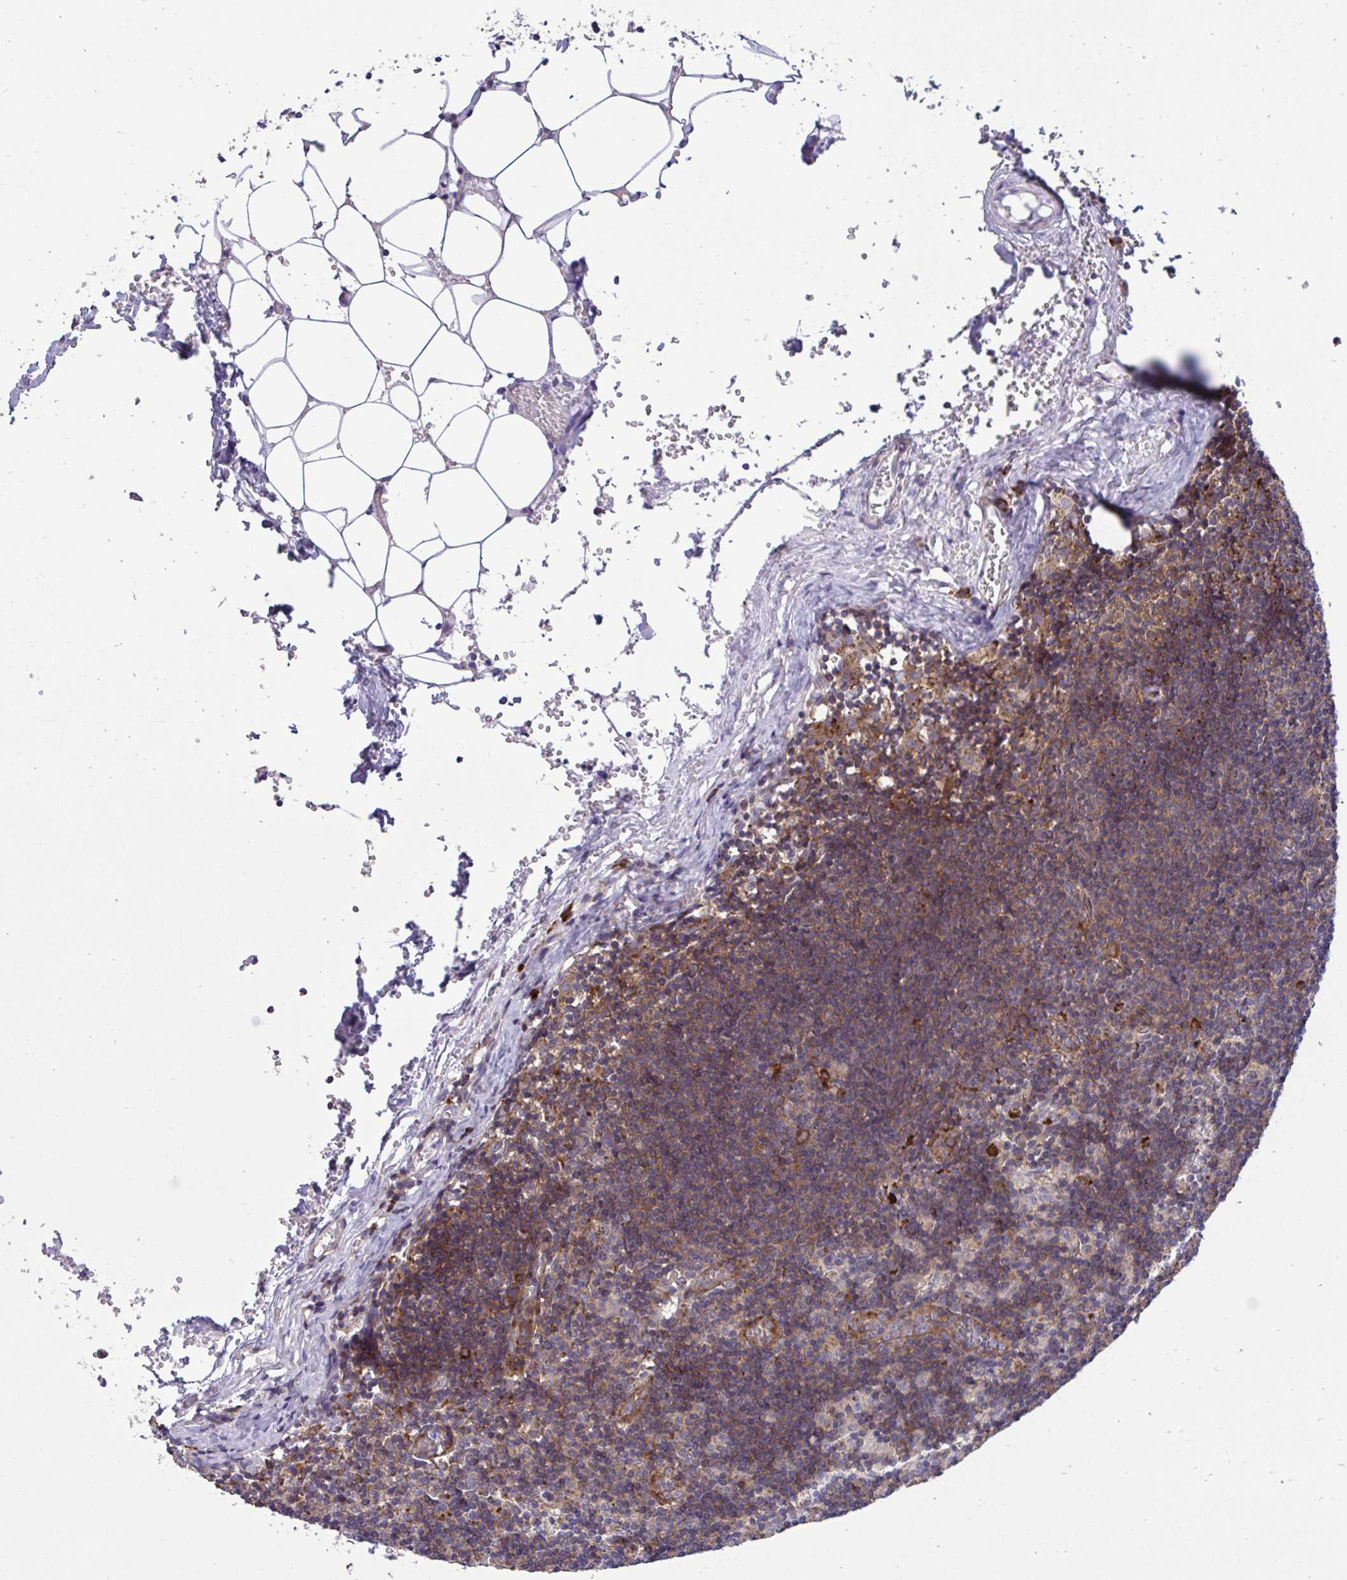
{"staining": {"intensity": "strong", "quantity": "25%-75%", "location": "cytoplasmic/membranous"}, "tissue": "lymph node", "cell_type": "Non-germinal center cells", "image_type": "normal", "snomed": [{"axis": "morphology", "description": "Normal tissue, NOS"}, {"axis": "topography", "description": "Lymph node"}], "caption": "High-magnification brightfield microscopy of benign lymph node stained with DAB (brown) and counterstained with hematoxylin (blue). non-germinal center cells exhibit strong cytoplasmic/membranous positivity is seen in approximately25%-75% of cells.", "gene": "RPS15", "patient": {"sex": "female", "age": 31}}